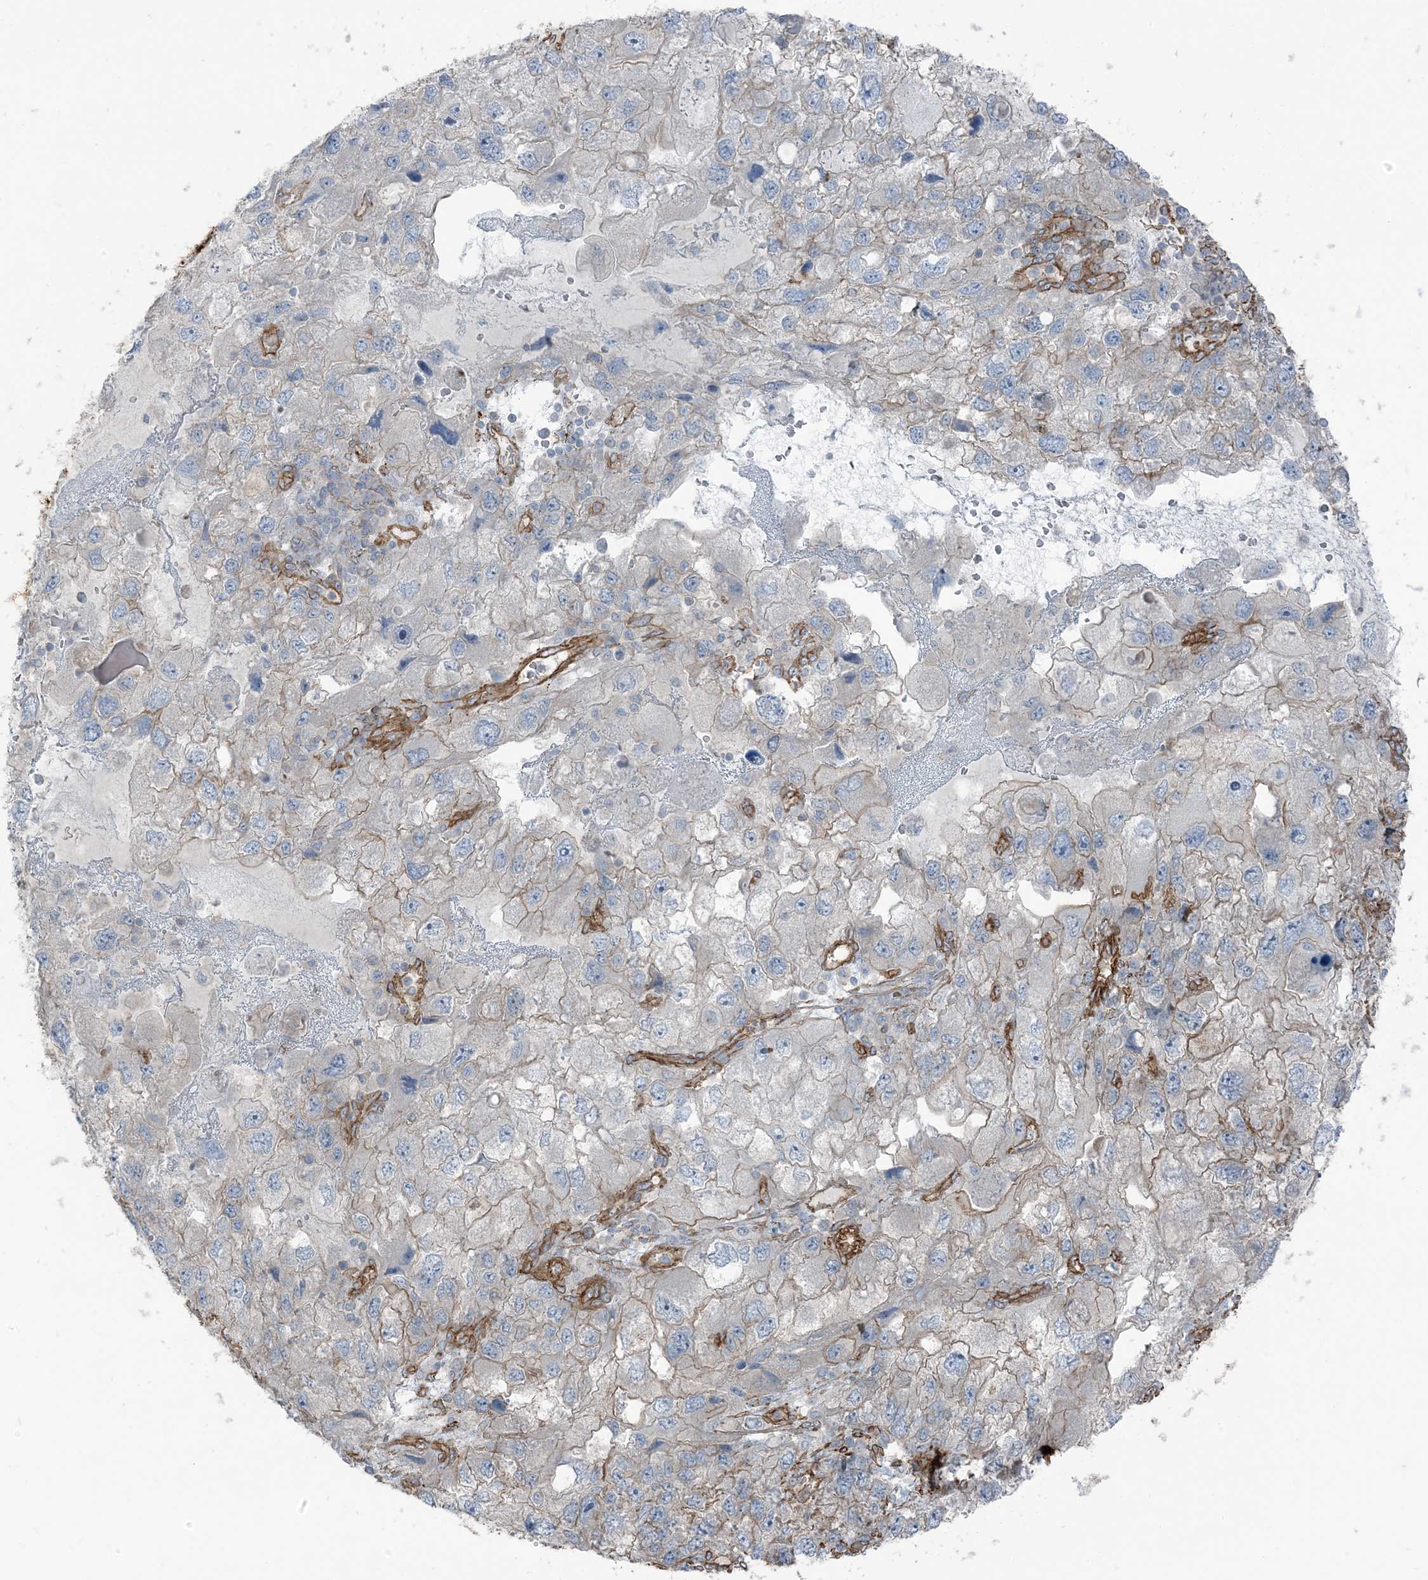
{"staining": {"intensity": "weak", "quantity": "<25%", "location": "cytoplasmic/membranous"}, "tissue": "endometrial cancer", "cell_type": "Tumor cells", "image_type": "cancer", "snomed": [{"axis": "morphology", "description": "Adenocarcinoma, NOS"}, {"axis": "topography", "description": "Endometrium"}], "caption": "An IHC image of endometrial cancer is shown. There is no staining in tumor cells of endometrial cancer.", "gene": "ZFP90", "patient": {"sex": "female", "age": 49}}